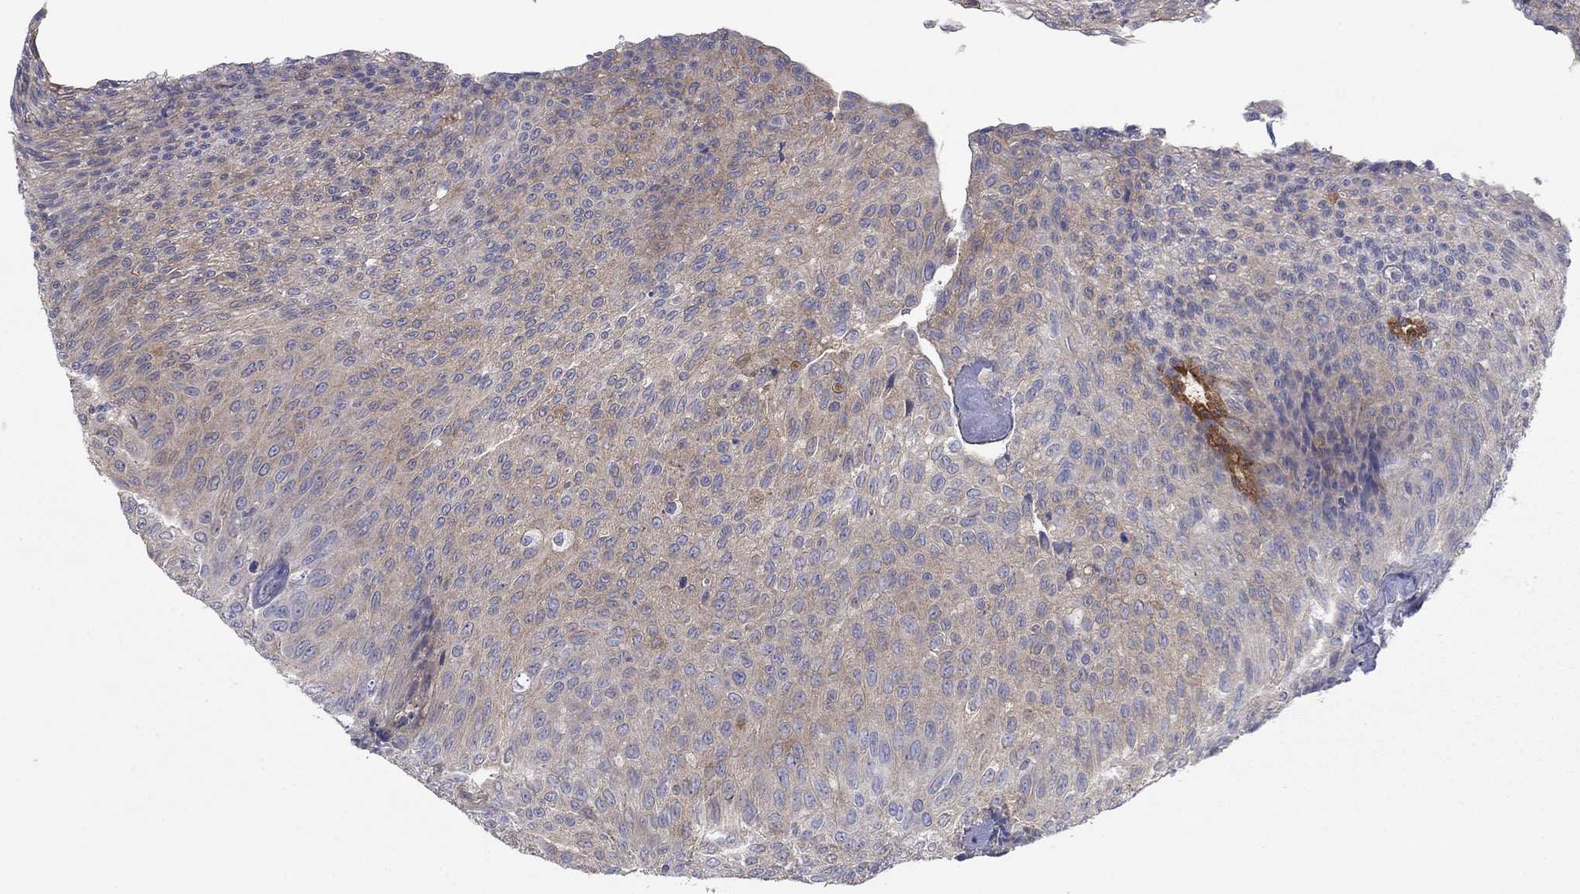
{"staining": {"intensity": "strong", "quantity": "<25%", "location": "cytoplasmic/membranous"}, "tissue": "urothelial cancer", "cell_type": "Tumor cells", "image_type": "cancer", "snomed": [{"axis": "morphology", "description": "Urothelial carcinoma, Low grade"}, {"axis": "topography", "description": "Ureter, NOS"}, {"axis": "topography", "description": "Urinary bladder"}], "caption": "Protein expression analysis of human low-grade urothelial carcinoma reveals strong cytoplasmic/membranous staining in about <25% of tumor cells.", "gene": "PLS1", "patient": {"sex": "male", "age": 78}}